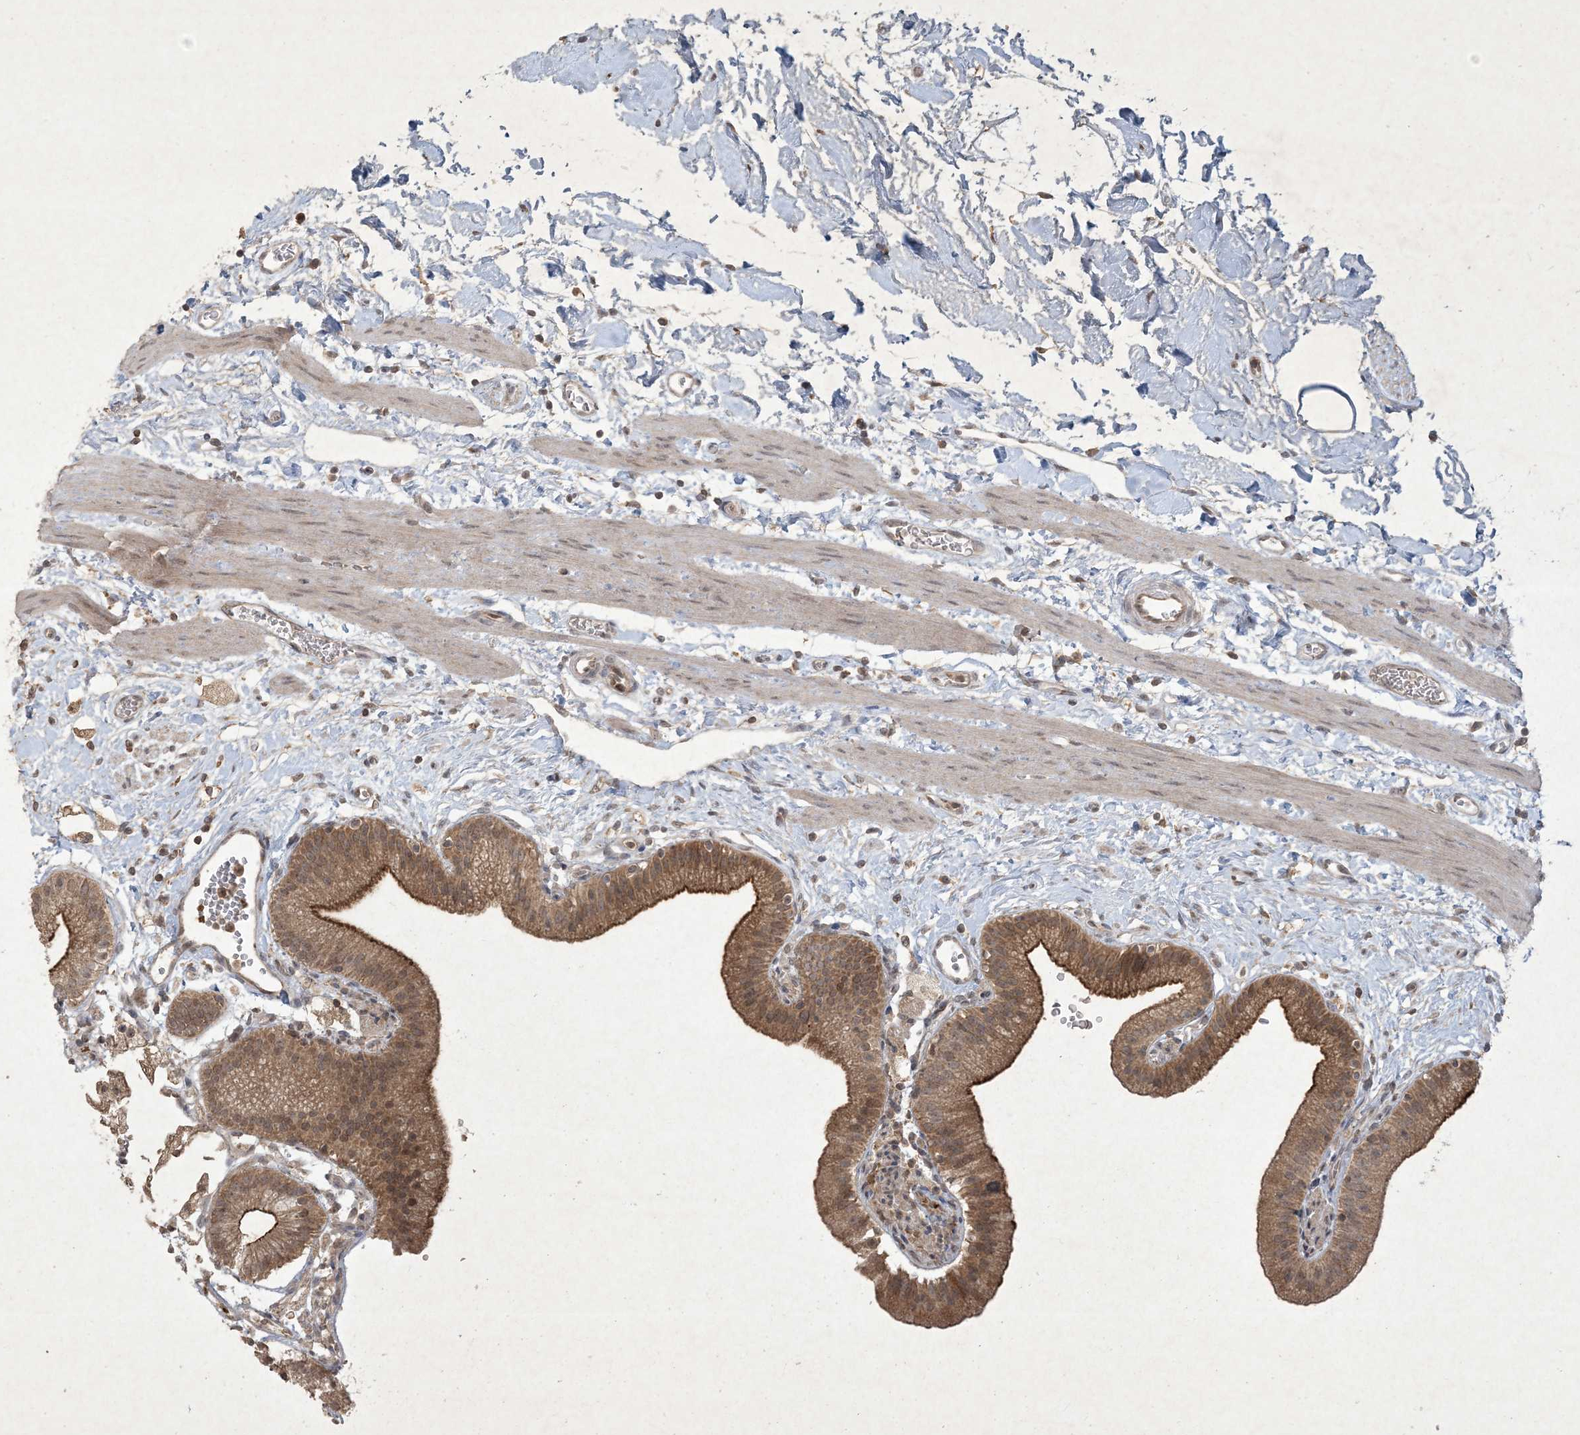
{"staining": {"intensity": "strong", "quantity": ">75%", "location": "cytoplasmic/membranous,nuclear"}, "tissue": "gallbladder", "cell_type": "Glandular cells", "image_type": "normal", "snomed": [{"axis": "morphology", "description": "Normal tissue, NOS"}, {"axis": "topography", "description": "Gallbladder"}], "caption": "This histopathology image exhibits benign gallbladder stained with immunohistochemistry to label a protein in brown. The cytoplasmic/membranous,nuclear of glandular cells show strong positivity for the protein. Nuclei are counter-stained blue.", "gene": "NRBP2", "patient": {"sex": "male", "age": 55}}